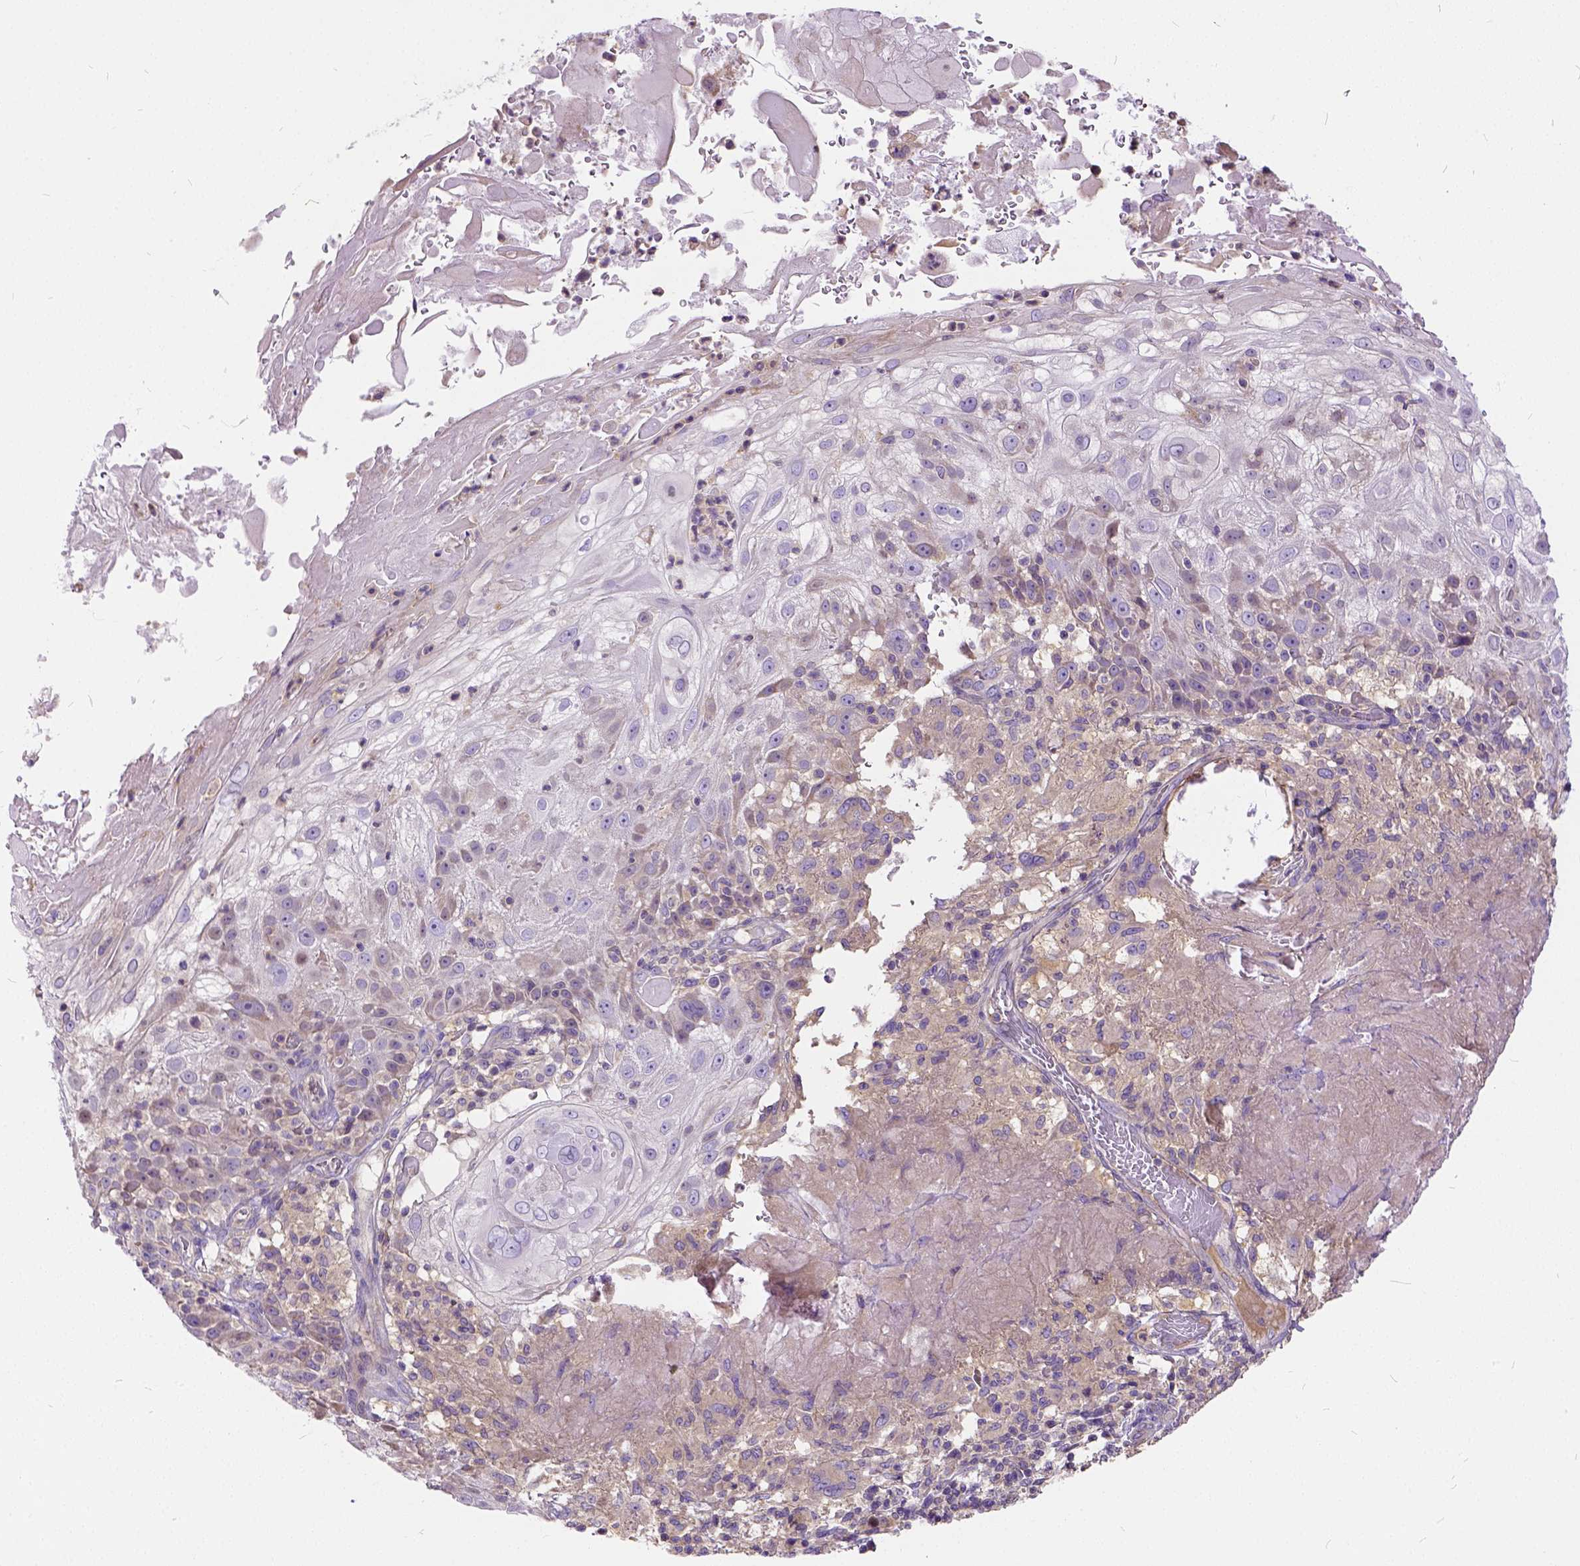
{"staining": {"intensity": "weak", "quantity": "<25%", "location": "cytoplasmic/membranous"}, "tissue": "skin cancer", "cell_type": "Tumor cells", "image_type": "cancer", "snomed": [{"axis": "morphology", "description": "Normal tissue, NOS"}, {"axis": "morphology", "description": "Squamous cell carcinoma, NOS"}, {"axis": "topography", "description": "Skin"}], "caption": "Squamous cell carcinoma (skin) was stained to show a protein in brown. There is no significant staining in tumor cells.", "gene": "CADM4", "patient": {"sex": "female", "age": 83}}